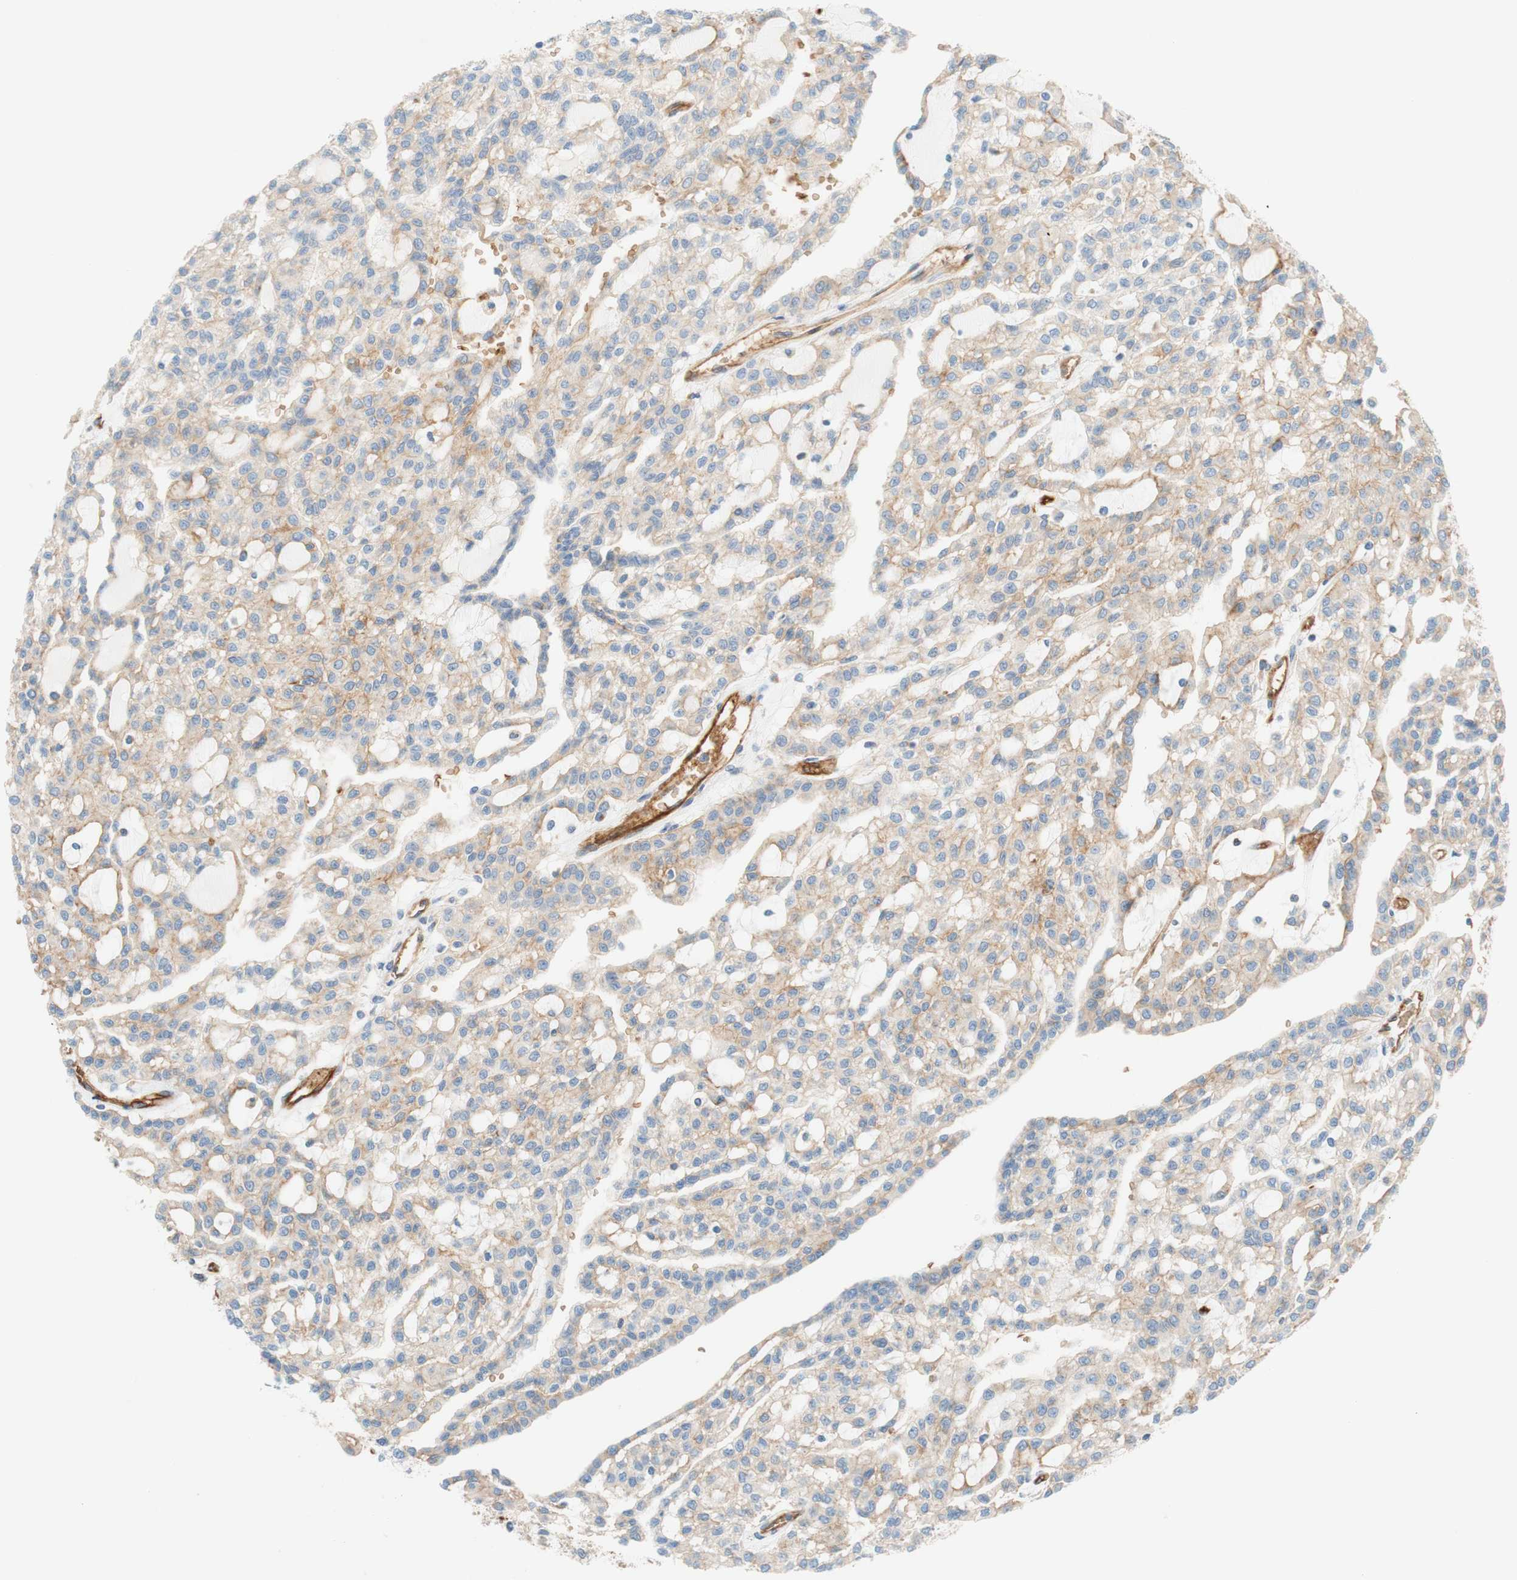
{"staining": {"intensity": "weak", "quantity": "25%-75%", "location": "cytoplasmic/membranous"}, "tissue": "renal cancer", "cell_type": "Tumor cells", "image_type": "cancer", "snomed": [{"axis": "morphology", "description": "Adenocarcinoma, NOS"}, {"axis": "topography", "description": "Kidney"}], "caption": "A high-resolution micrograph shows IHC staining of renal cancer (adenocarcinoma), which displays weak cytoplasmic/membranous staining in approximately 25%-75% of tumor cells. The protein is shown in brown color, while the nuclei are stained blue.", "gene": "STOM", "patient": {"sex": "male", "age": 63}}